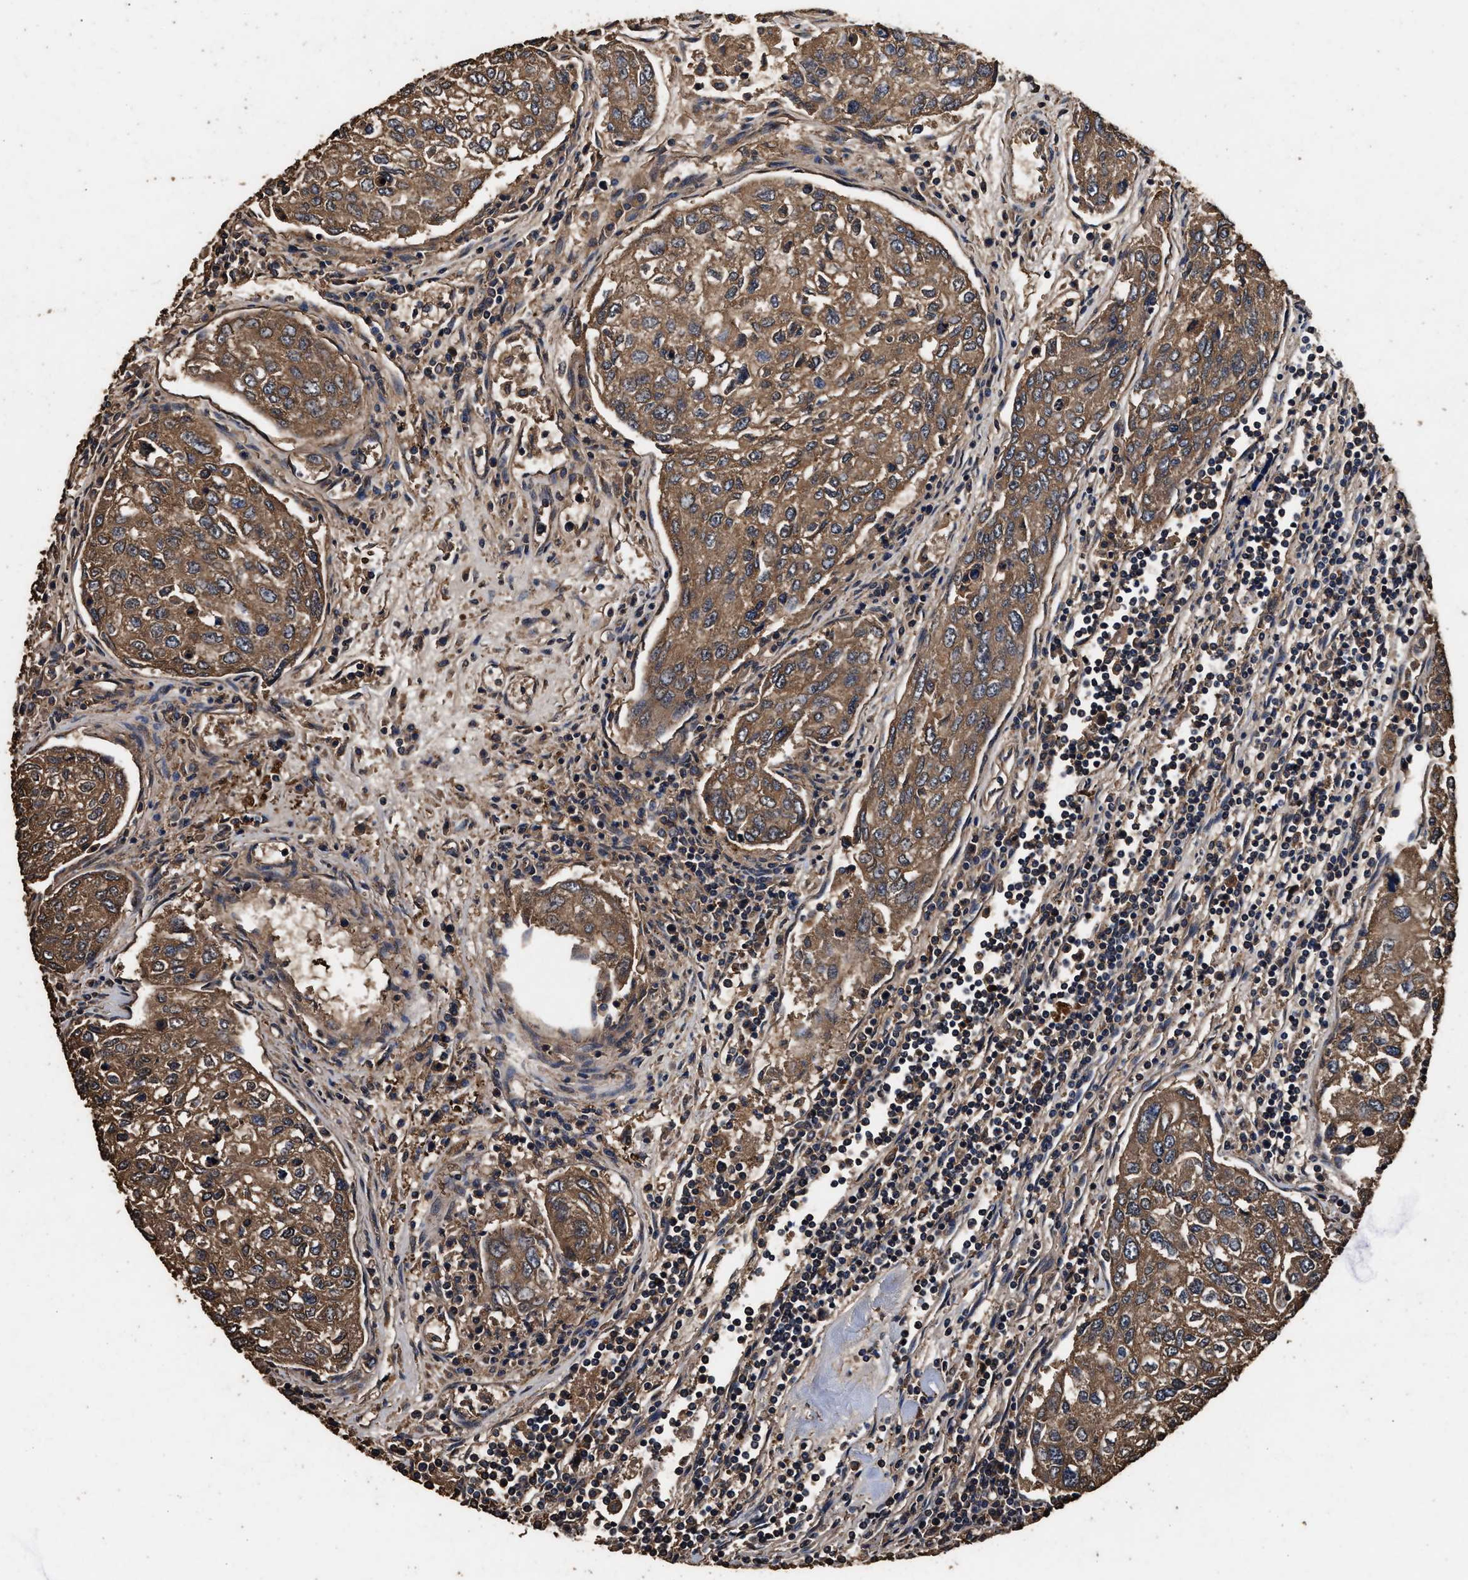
{"staining": {"intensity": "moderate", "quantity": ">75%", "location": "cytoplasmic/membranous"}, "tissue": "urothelial cancer", "cell_type": "Tumor cells", "image_type": "cancer", "snomed": [{"axis": "morphology", "description": "Urothelial carcinoma, High grade"}, {"axis": "topography", "description": "Lymph node"}, {"axis": "topography", "description": "Urinary bladder"}], "caption": "Immunohistochemistry staining of urothelial cancer, which exhibits medium levels of moderate cytoplasmic/membranous expression in about >75% of tumor cells indicating moderate cytoplasmic/membranous protein staining. The staining was performed using DAB (brown) for protein detection and nuclei were counterstained in hematoxylin (blue).", "gene": "KYAT1", "patient": {"sex": "male", "age": 51}}